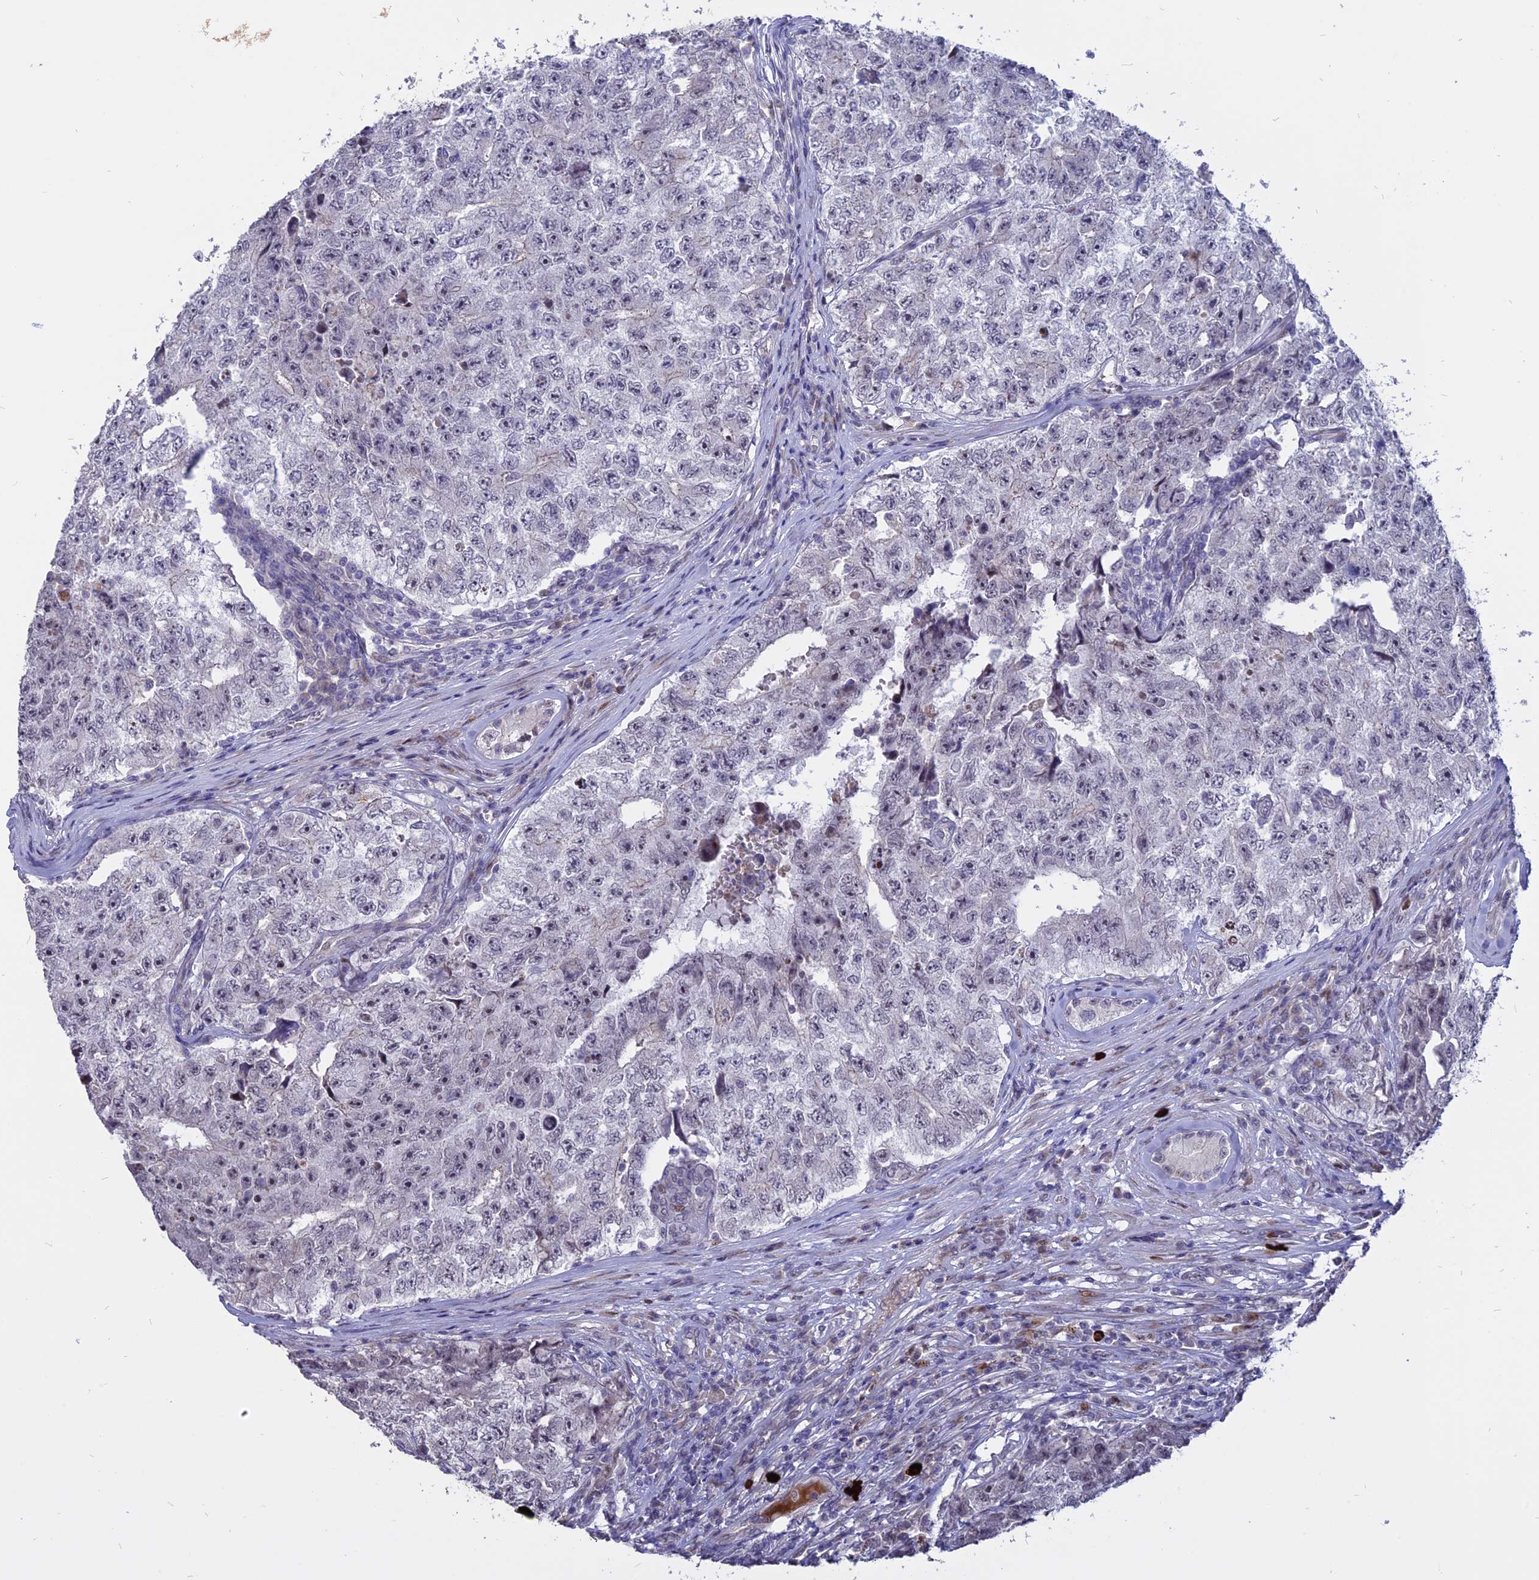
{"staining": {"intensity": "negative", "quantity": "none", "location": "none"}, "tissue": "testis cancer", "cell_type": "Tumor cells", "image_type": "cancer", "snomed": [{"axis": "morphology", "description": "Carcinoma, Embryonal, NOS"}, {"axis": "topography", "description": "Testis"}], "caption": "DAB (3,3'-diaminobenzidine) immunohistochemical staining of testis cancer (embryonal carcinoma) exhibits no significant staining in tumor cells. Nuclei are stained in blue.", "gene": "TMEM263", "patient": {"sex": "male", "age": 17}}